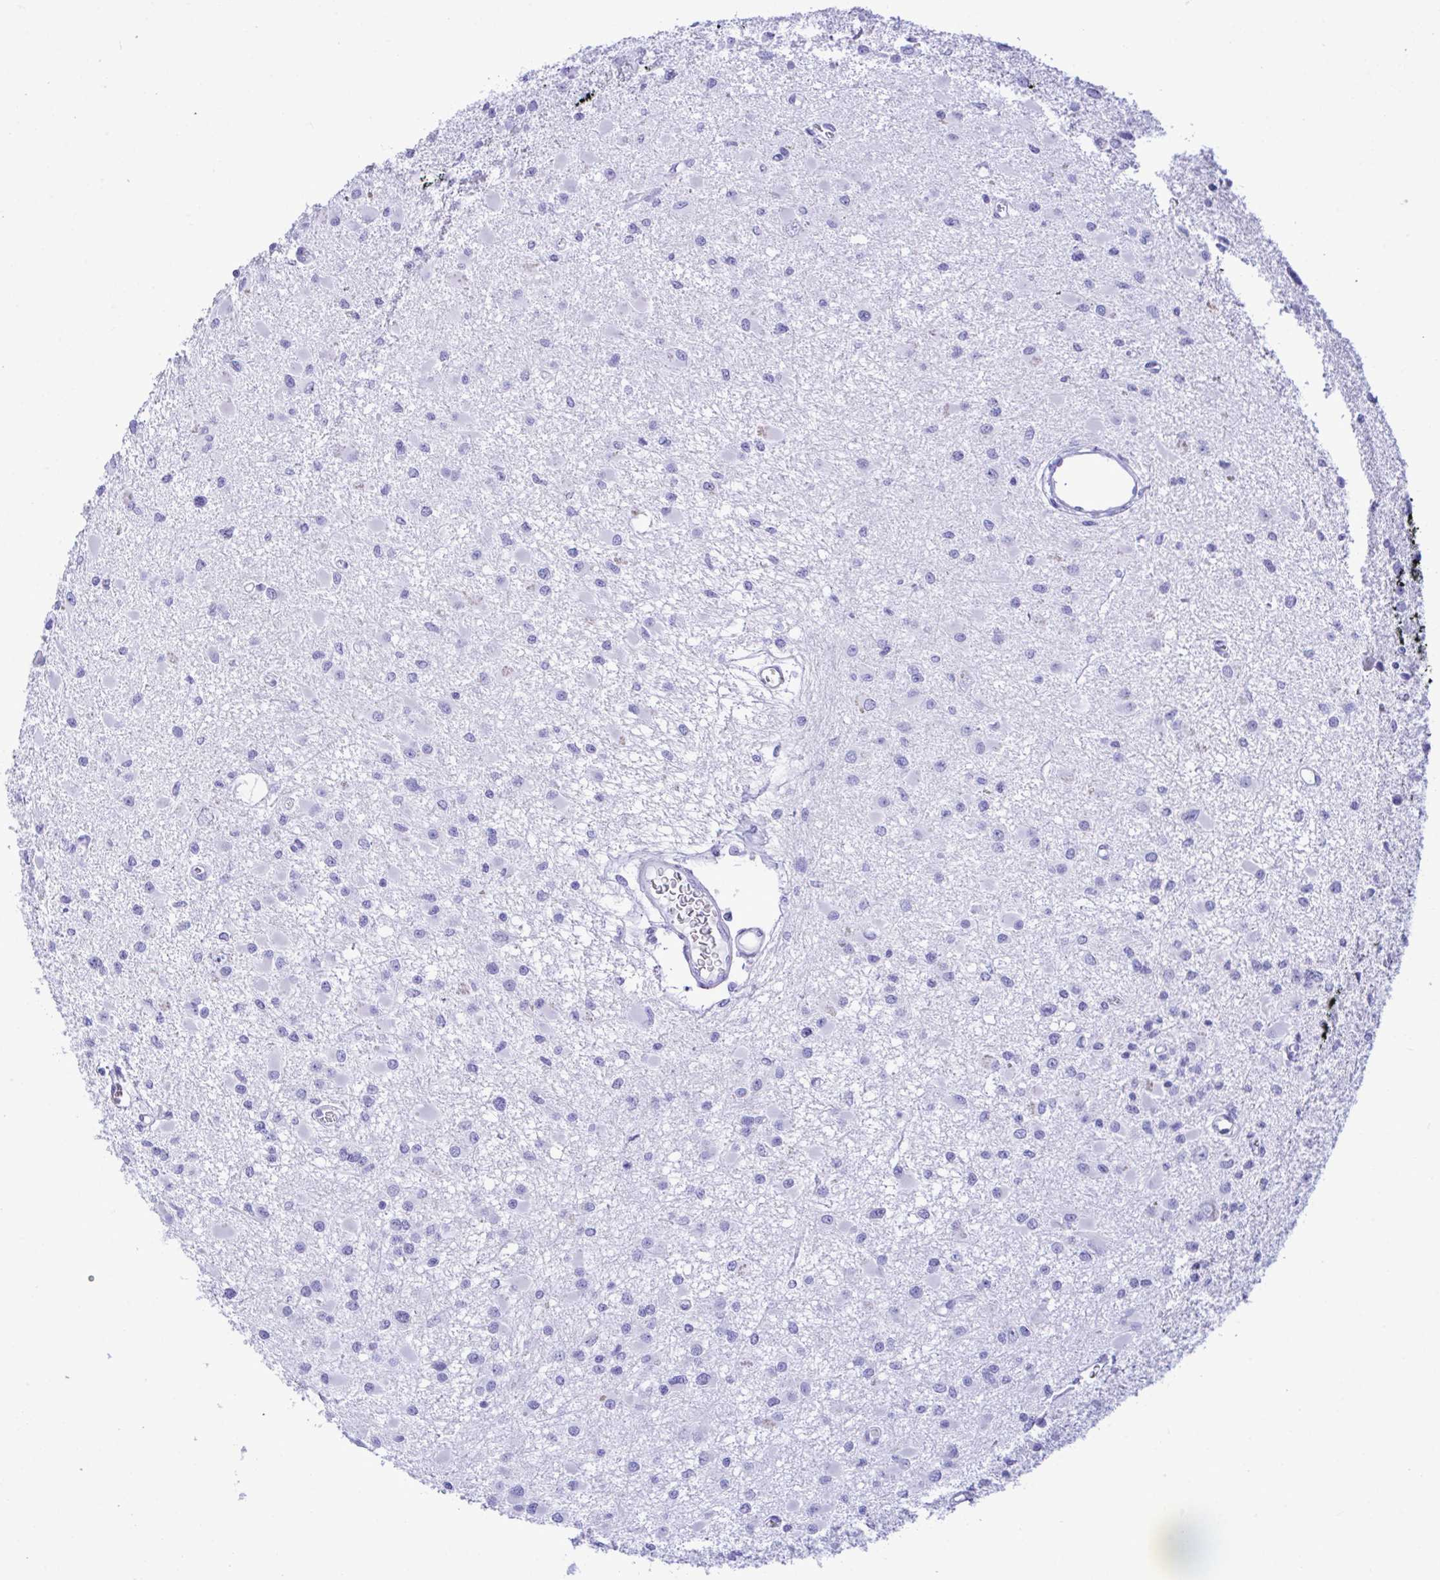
{"staining": {"intensity": "negative", "quantity": "none", "location": "none"}, "tissue": "glioma", "cell_type": "Tumor cells", "image_type": "cancer", "snomed": [{"axis": "morphology", "description": "Glioma, malignant, High grade"}, {"axis": "topography", "description": "Brain"}], "caption": "DAB immunohistochemical staining of human malignant glioma (high-grade) reveals no significant staining in tumor cells.", "gene": "SELENOV", "patient": {"sex": "male", "age": 54}}